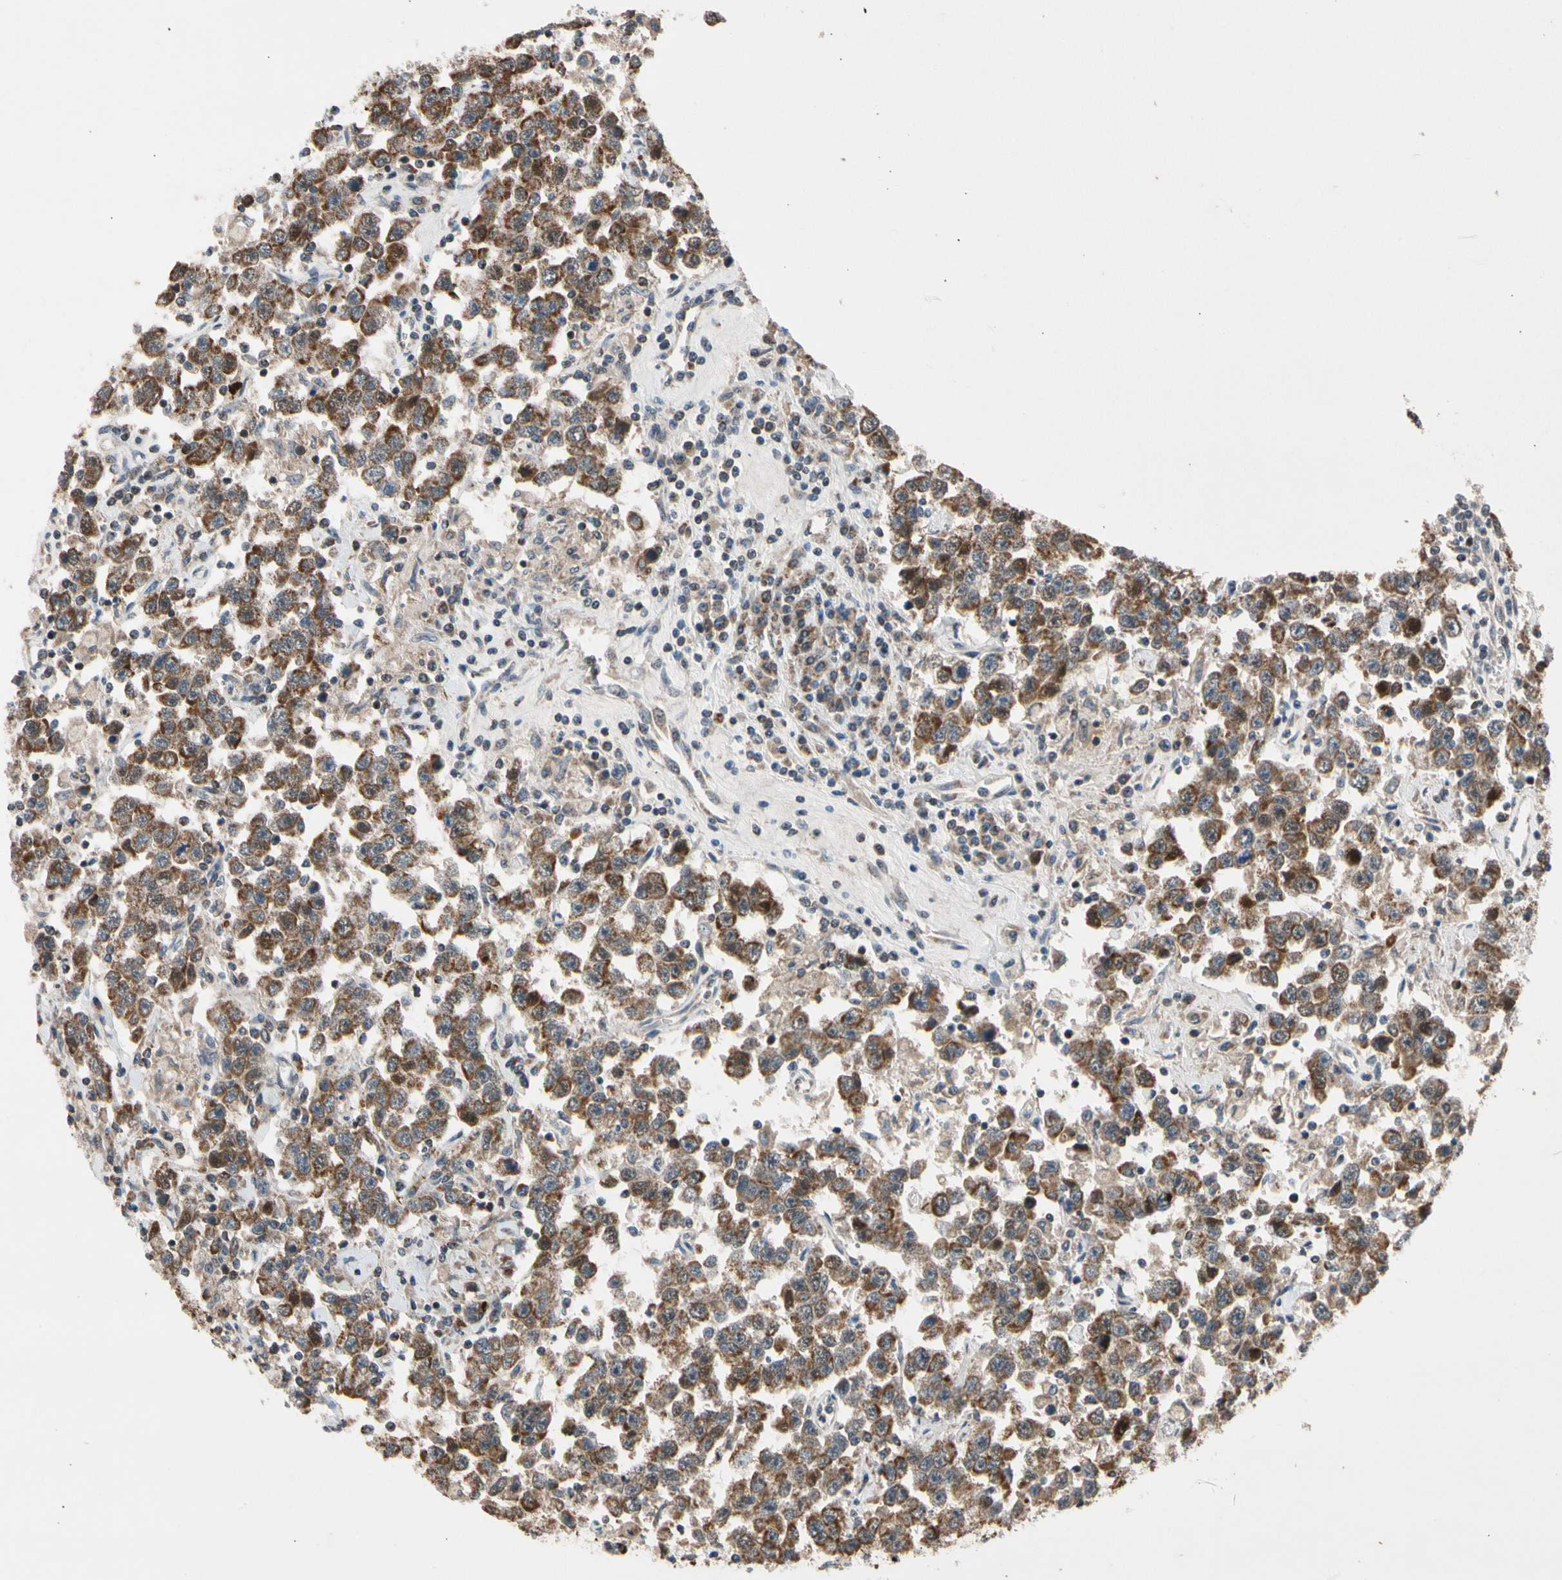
{"staining": {"intensity": "moderate", "quantity": ">75%", "location": "cytoplasmic/membranous"}, "tissue": "testis cancer", "cell_type": "Tumor cells", "image_type": "cancer", "snomed": [{"axis": "morphology", "description": "Seminoma, NOS"}, {"axis": "topography", "description": "Testis"}], "caption": "Protein expression by immunohistochemistry displays moderate cytoplasmic/membranous positivity in approximately >75% of tumor cells in seminoma (testis). (DAB (3,3'-diaminobenzidine) = brown stain, brightfield microscopy at high magnification).", "gene": "KHDC4", "patient": {"sex": "male", "age": 41}}